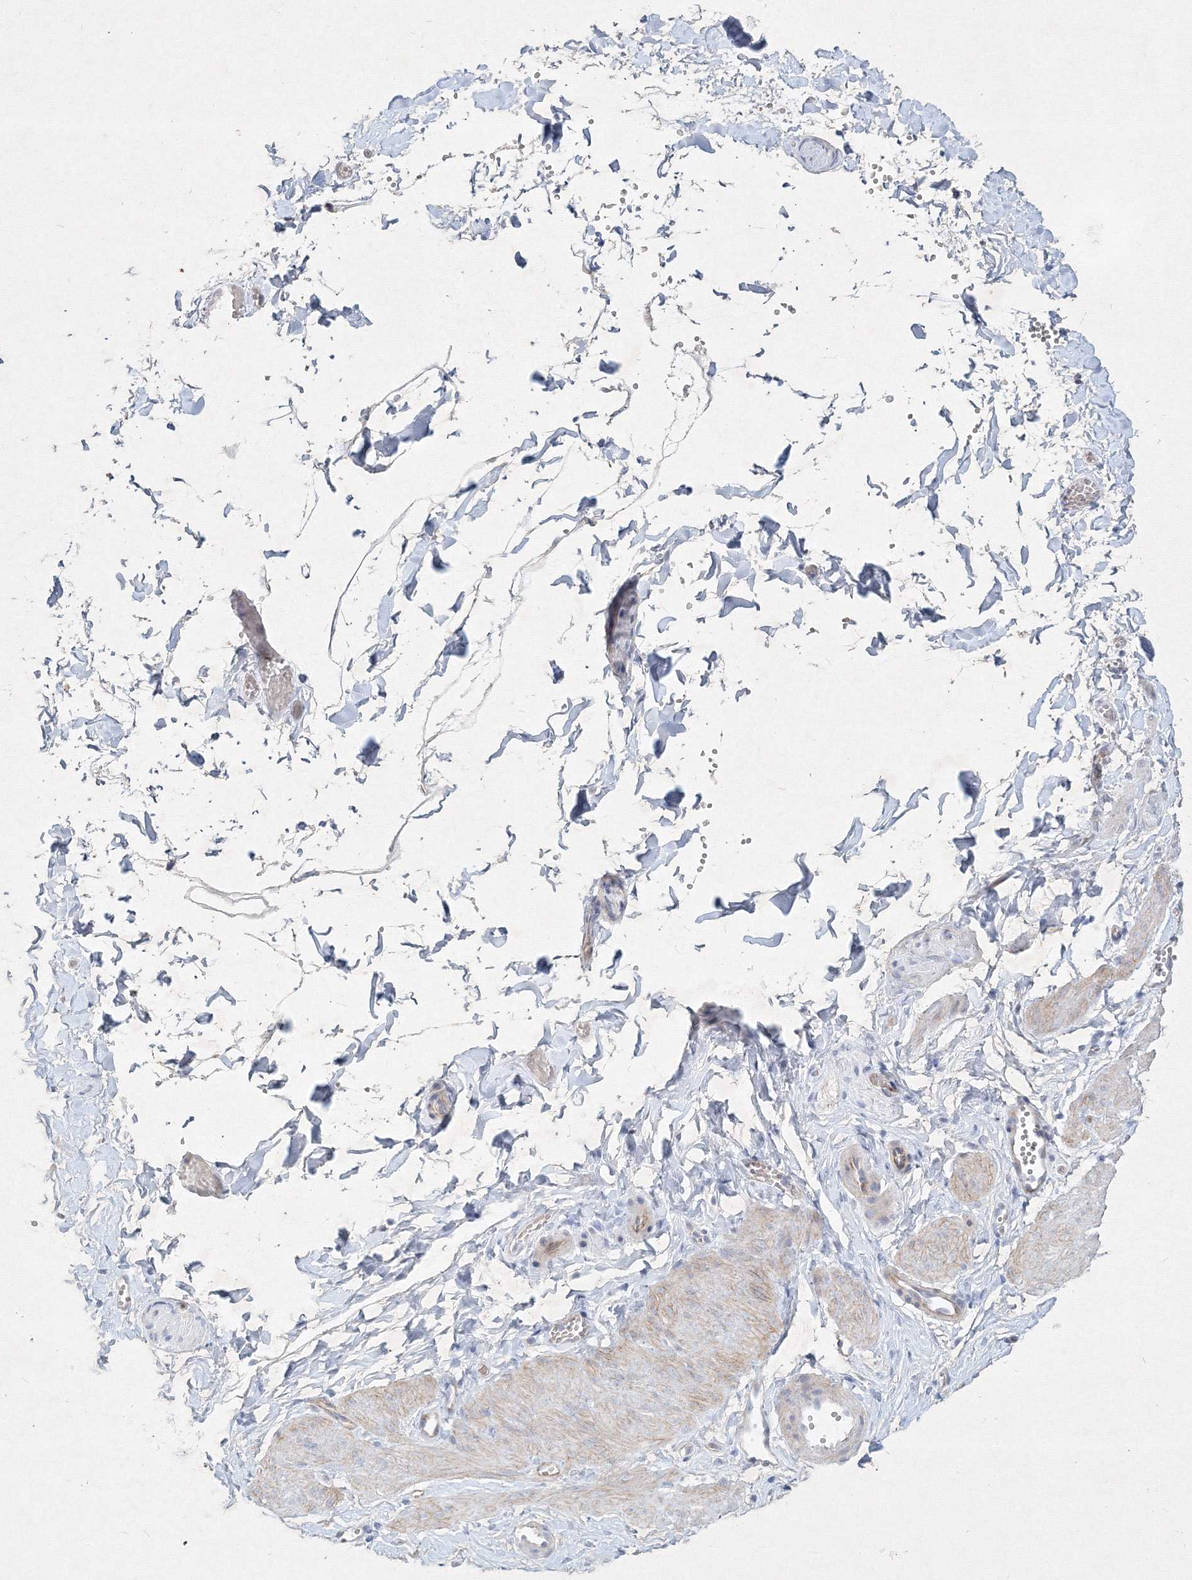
{"staining": {"intensity": "negative", "quantity": "none", "location": "none"}, "tissue": "adipose tissue", "cell_type": "Adipocytes", "image_type": "normal", "snomed": [{"axis": "morphology", "description": "Normal tissue, NOS"}, {"axis": "topography", "description": "Gallbladder"}, {"axis": "topography", "description": "Peripheral nerve tissue"}], "caption": "The micrograph exhibits no significant positivity in adipocytes of adipose tissue.", "gene": "CXXC4", "patient": {"sex": "male", "age": 38}}